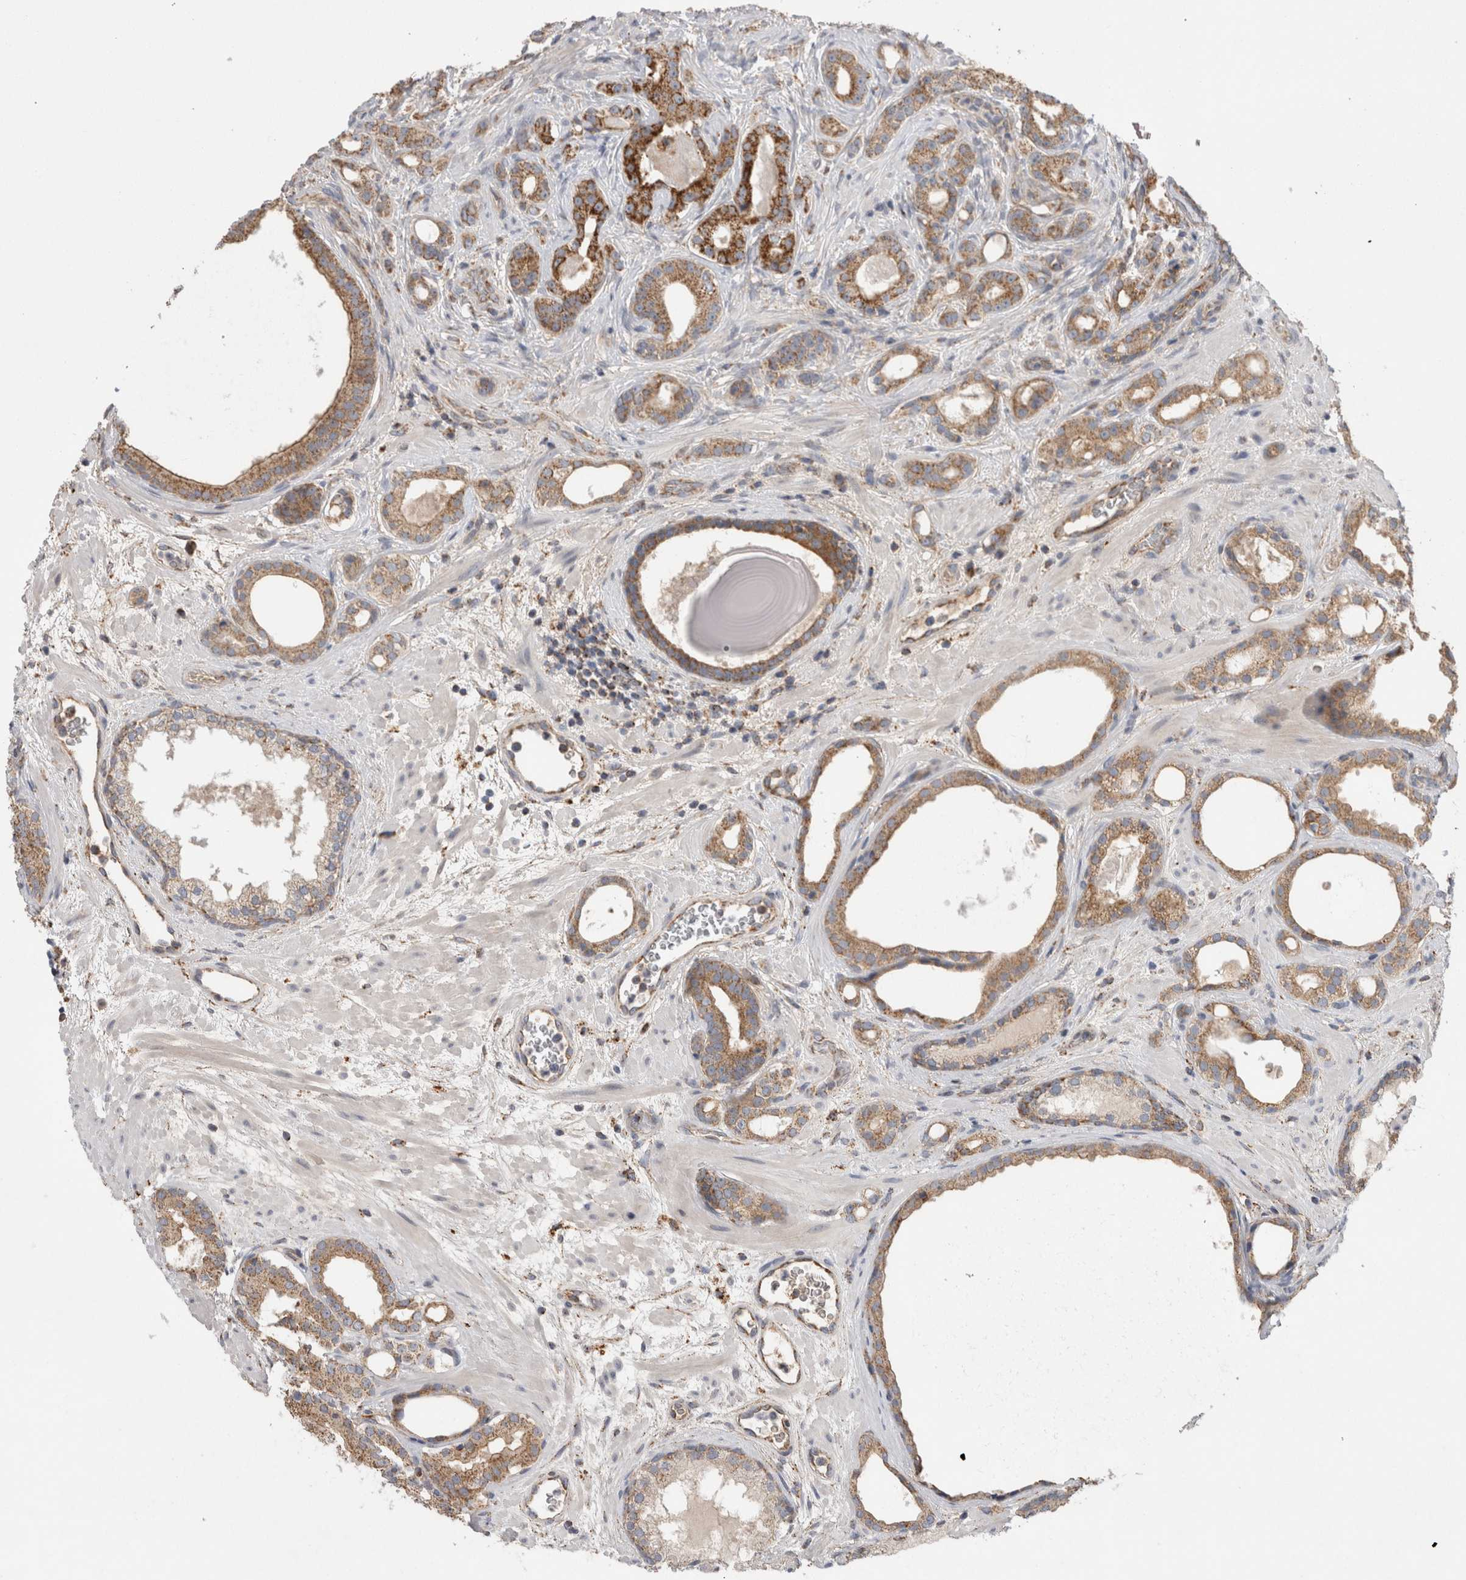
{"staining": {"intensity": "strong", "quantity": ">75%", "location": "cytoplasmic/membranous"}, "tissue": "prostate cancer", "cell_type": "Tumor cells", "image_type": "cancer", "snomed": [{"axis": "morphology", "description": "Adenocarcinoma, High grade"}, {"axis": "topography", "description": "Prostate"}], "caption": "Prostate adenocarcinoma (high-grade) tissue shows strong cytoplasmic/membranous expression in about >75% of tumor cells", "gene": "DARS2", "patient": {"sex": "male", "age": 60}}